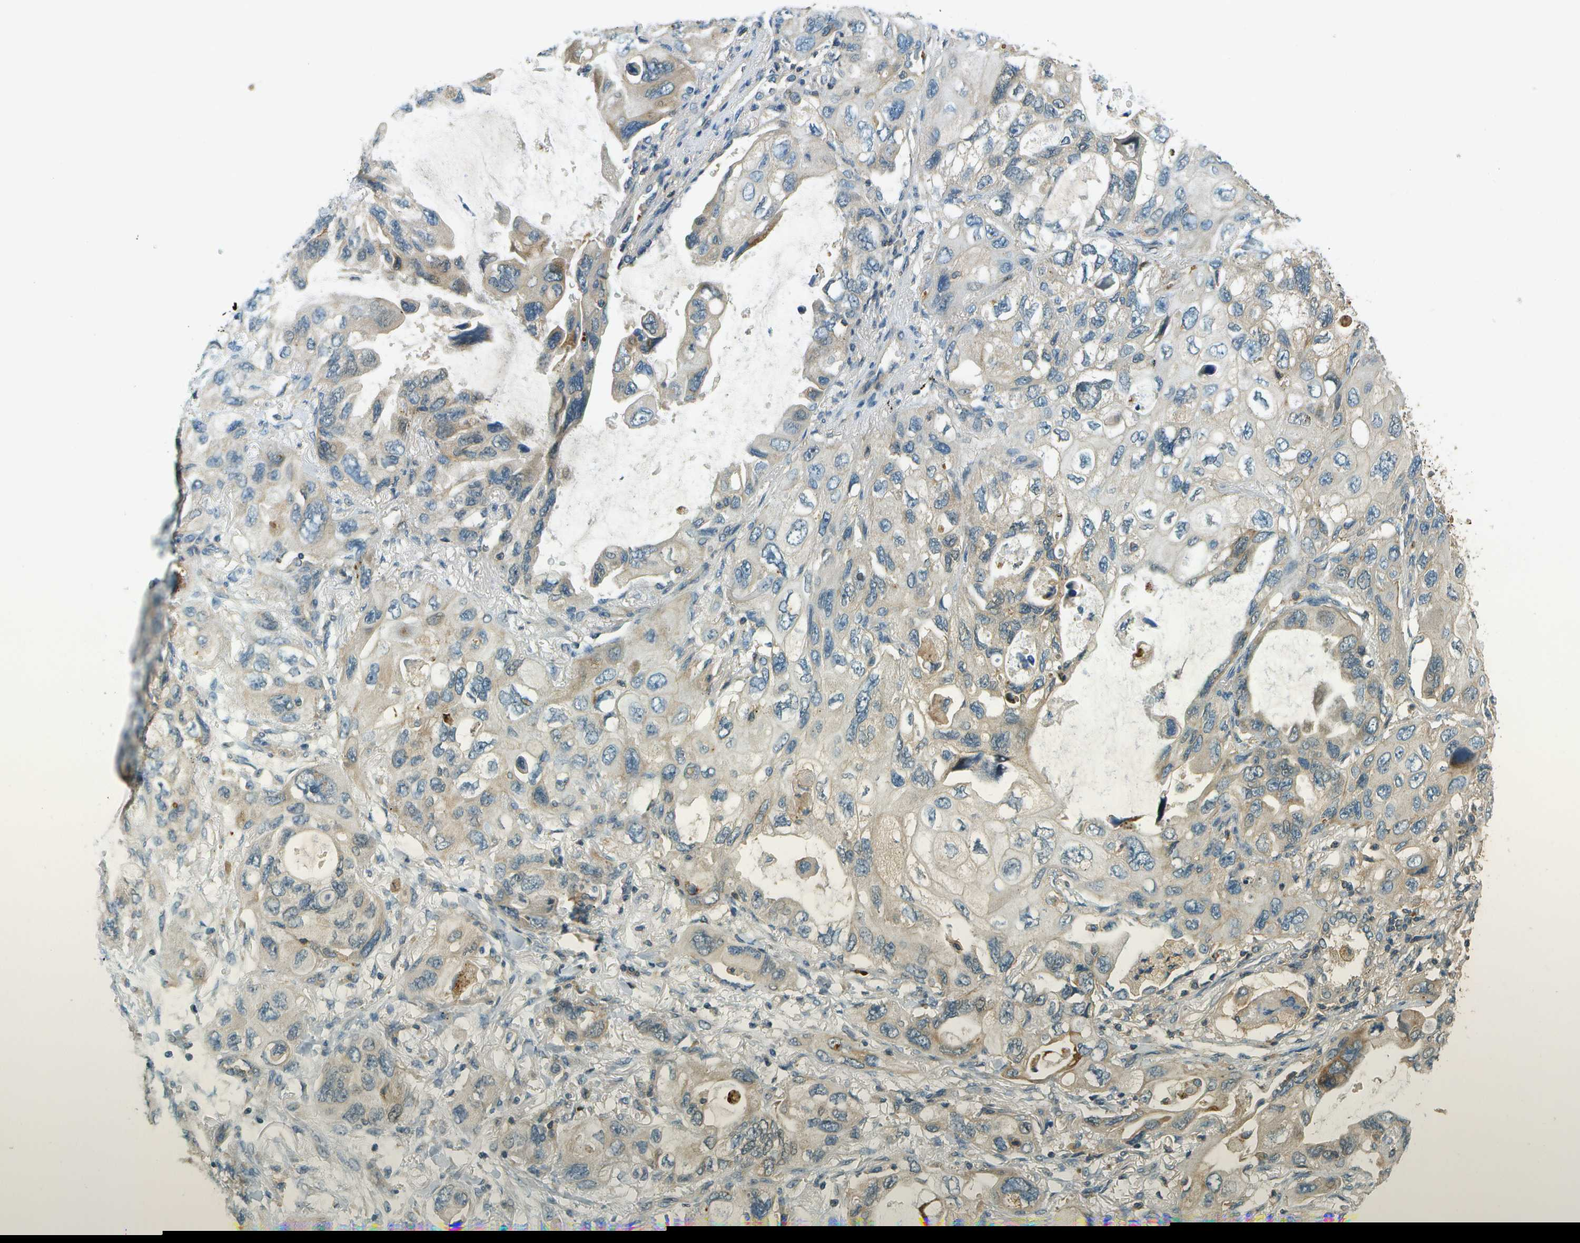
{"staining": {"intensity": "moderate", "quantity": "<25%", "location": "cytoplasmic/membranous"}, "tissue": "lung cancer", "cell_type": "Tumor cells", "image_type": "cancer", "snomed": [{"axis": "morphology", "description": "Squamous cell carcinoma, NOS"}, {"axis": "topography", "description": "Lung"}], "caption": "Human lung cancer (squamous cell carcinoma) stained with a brown dye exhibits moderate cytoplasmic/membranous positive expression in about <25% of tumor cells.", "gene": "NUDT4", "patient": {"sex": "female", "age": 73}}